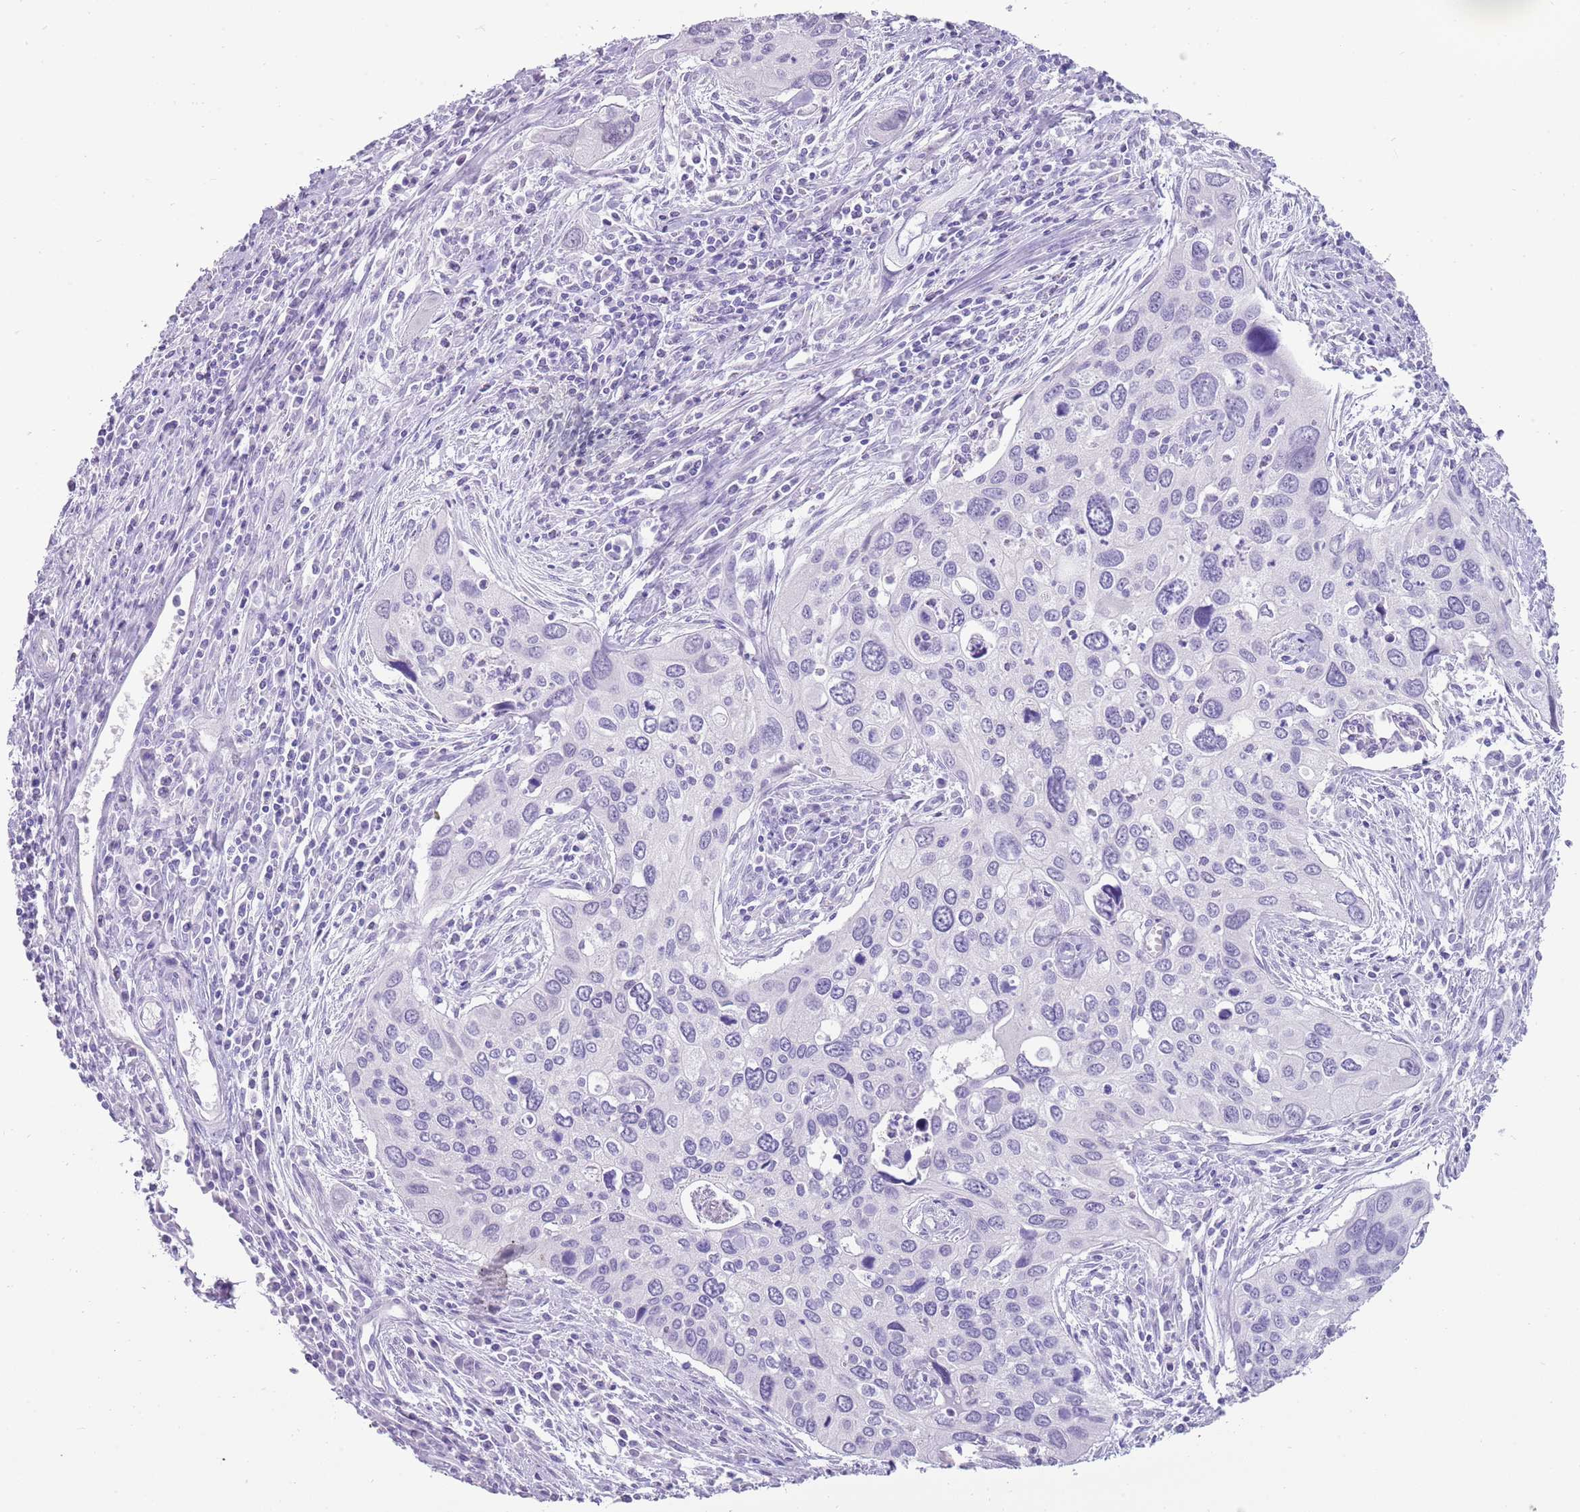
{"staining": {"intensity": "negative", "quantity": "none", "location": "none"}, "tissue": "cervical cancer", "cell_type": "Tumor cells", "image_type": "cancer", "snomed": [{"axis": "morphology", "description": "Squamous cell carcinoma, NOS"}, {"axis": "topography", "description": "Cervix"}], "caption": "IHC histopathology image of neoplastic tissue: human cervical cancer stained with DAB (3,3'-diaminobenzidine) exhibits no significant protein positivity in tumor cells.", "gene": "NBPF3", "patient": {"sex": "female", "age": 55}}